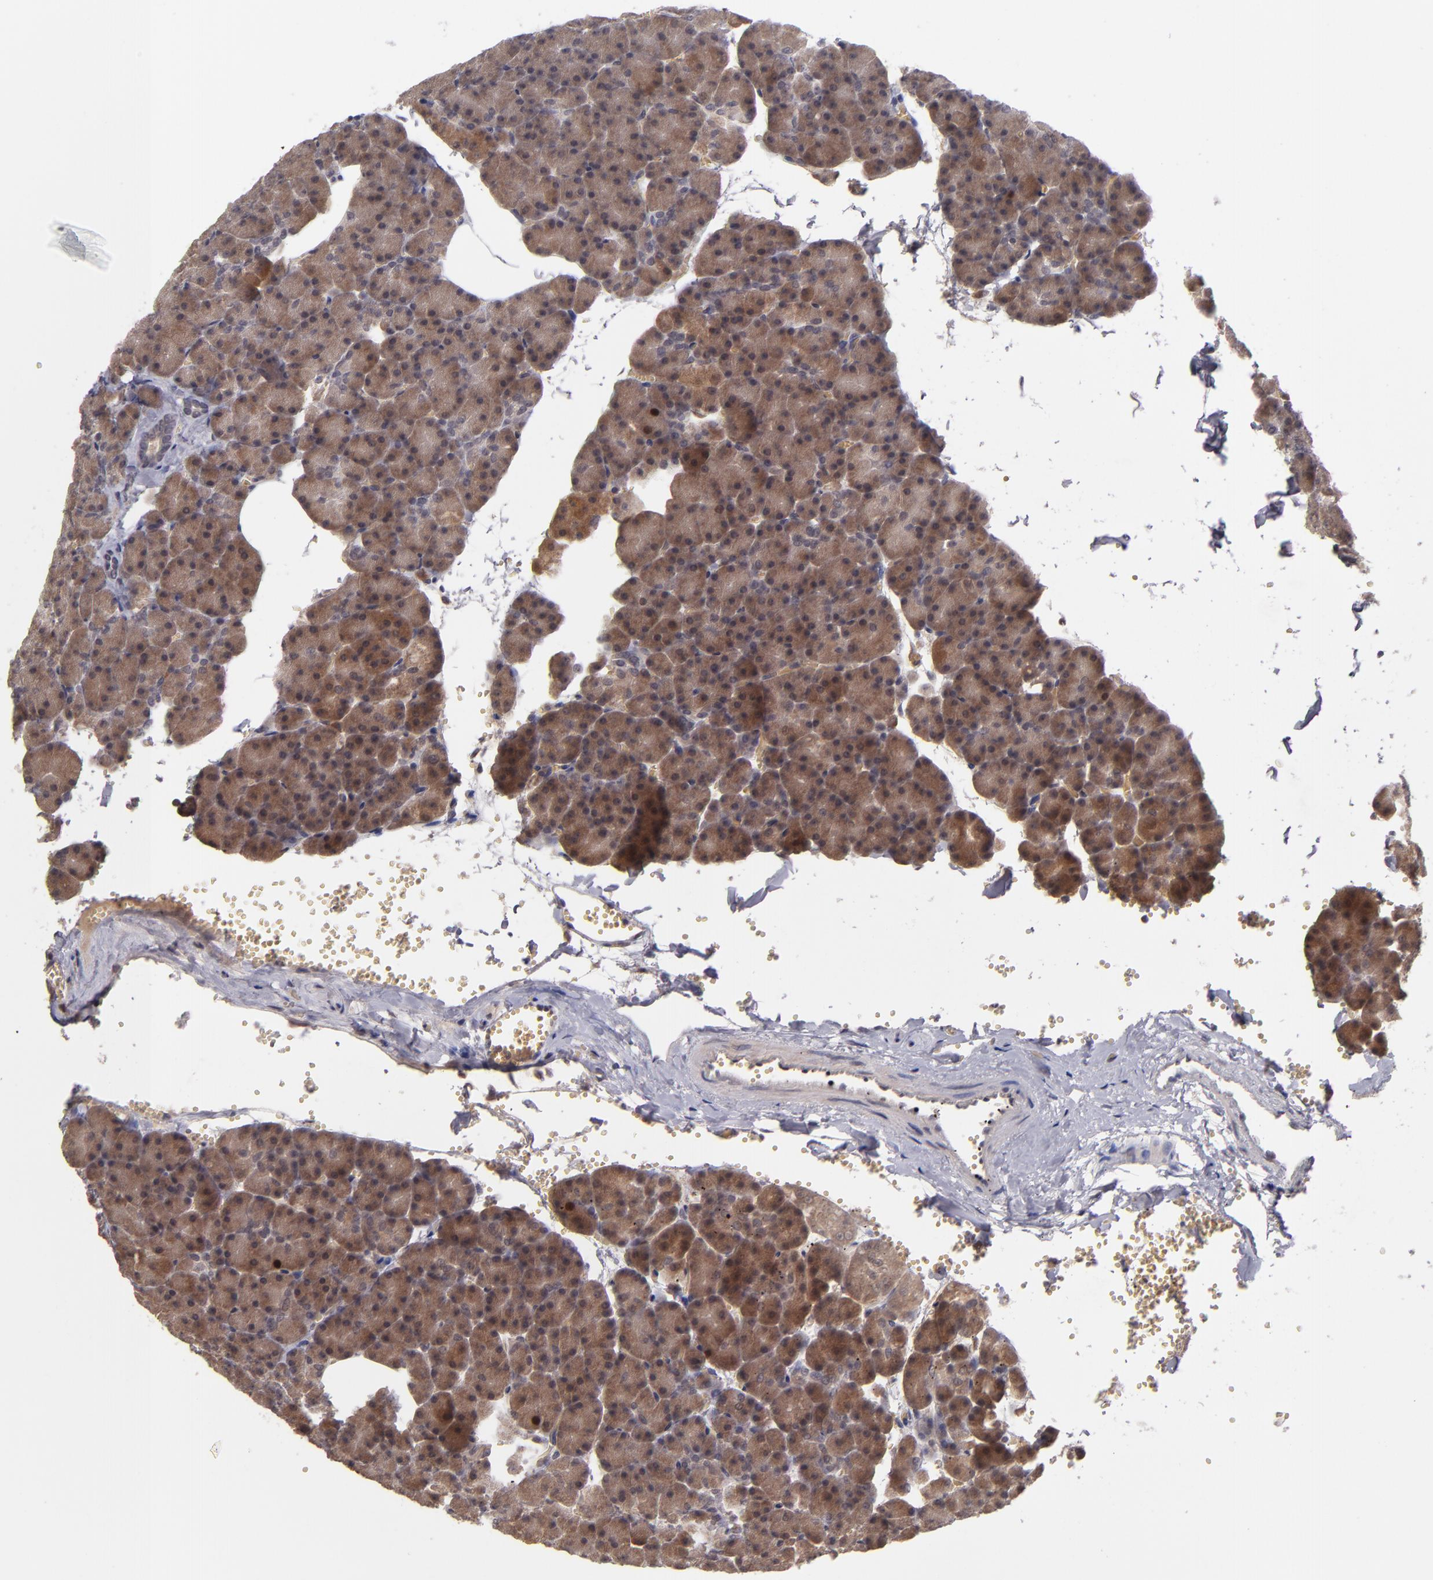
{"staining": {"intensity": "moderate", "quantity": ">75%", "location": "cytoplasmic/membranous"}, "tissue": "pancreas", "cell_type": "Exocrine glandular cells", "image_type": "normal", "snomed": [{"axis": "morphology", "description": "Normal tissue, NOS"}, {"axis": "topography", "description": "Pancreas"}], "caption": "IHC micrograph of normal pancreas: human pancreas stained using IHC exhibits medium levels of moderate protein expression localized specifically in the cytoplasmic/membranous of exocrine glandular cells, appearing as a cytoplasmic/membranous brown color.", "gene": "CDC7", "patient": {"sex": "female", "age": 35}}